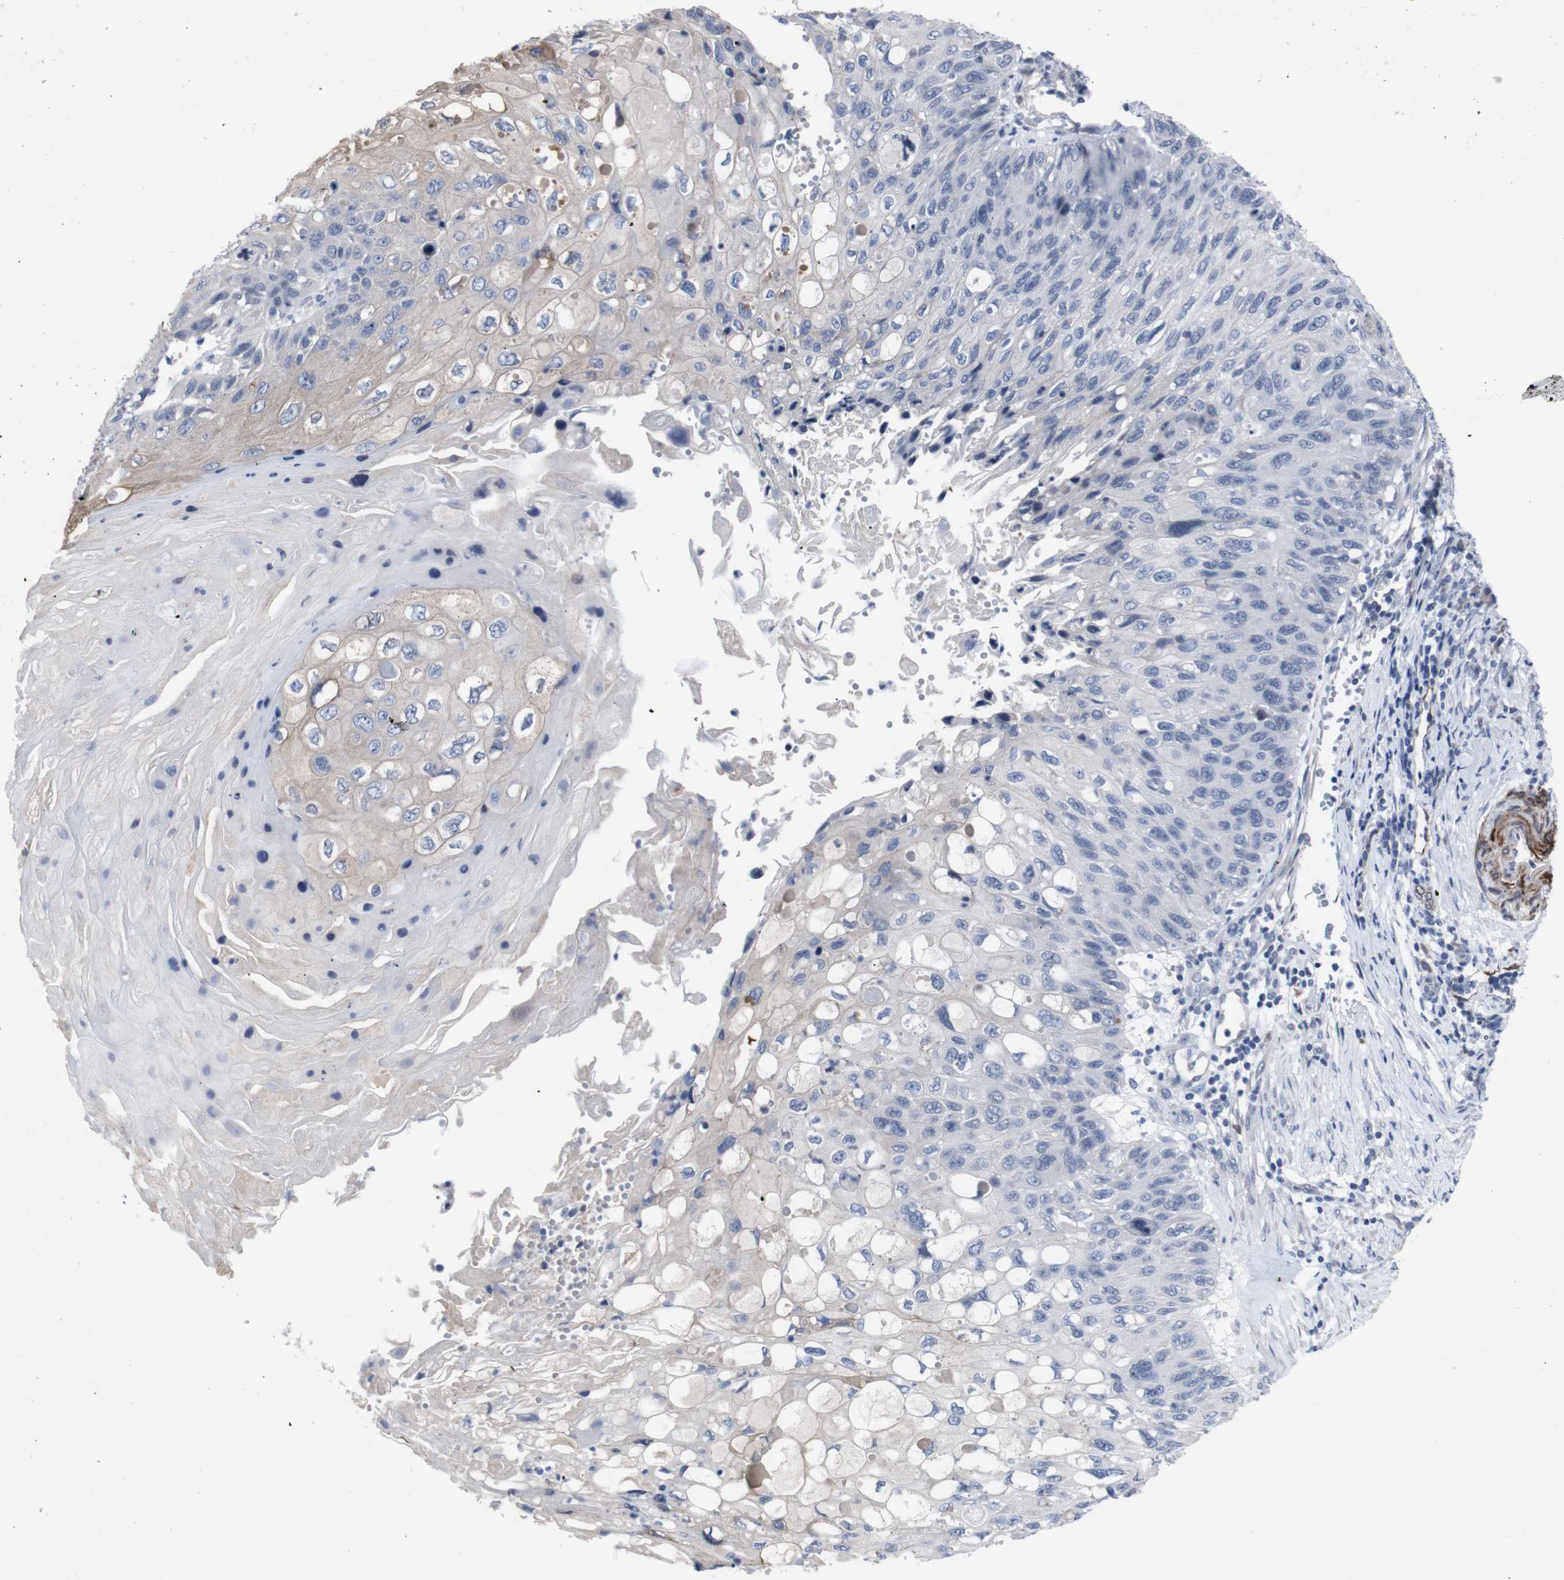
{"staining": {"intensity": "negative", "quantity": "none", "location": "none"}, "tissue": "cervical cancer", "cell_type": "Tumor cells", "image_type": "cancer", "snomed": [{"axis": "morphology", "description": "Squamous cell carcinoma, NOS"}, {"axis": "topography", "description": "Cervix"}], "caption": "Cervical squamous cell carcinoma was stained to show a protein in brown. There is no significant staining in tumor cells. The staining was performed using DAB to visualize the protein expression in brown, while the nuclei were stained in blue with hematoxylin (Magnification: 20x).", "gene": "SNCG", "patient": {"sex": "female", "age": 70}}